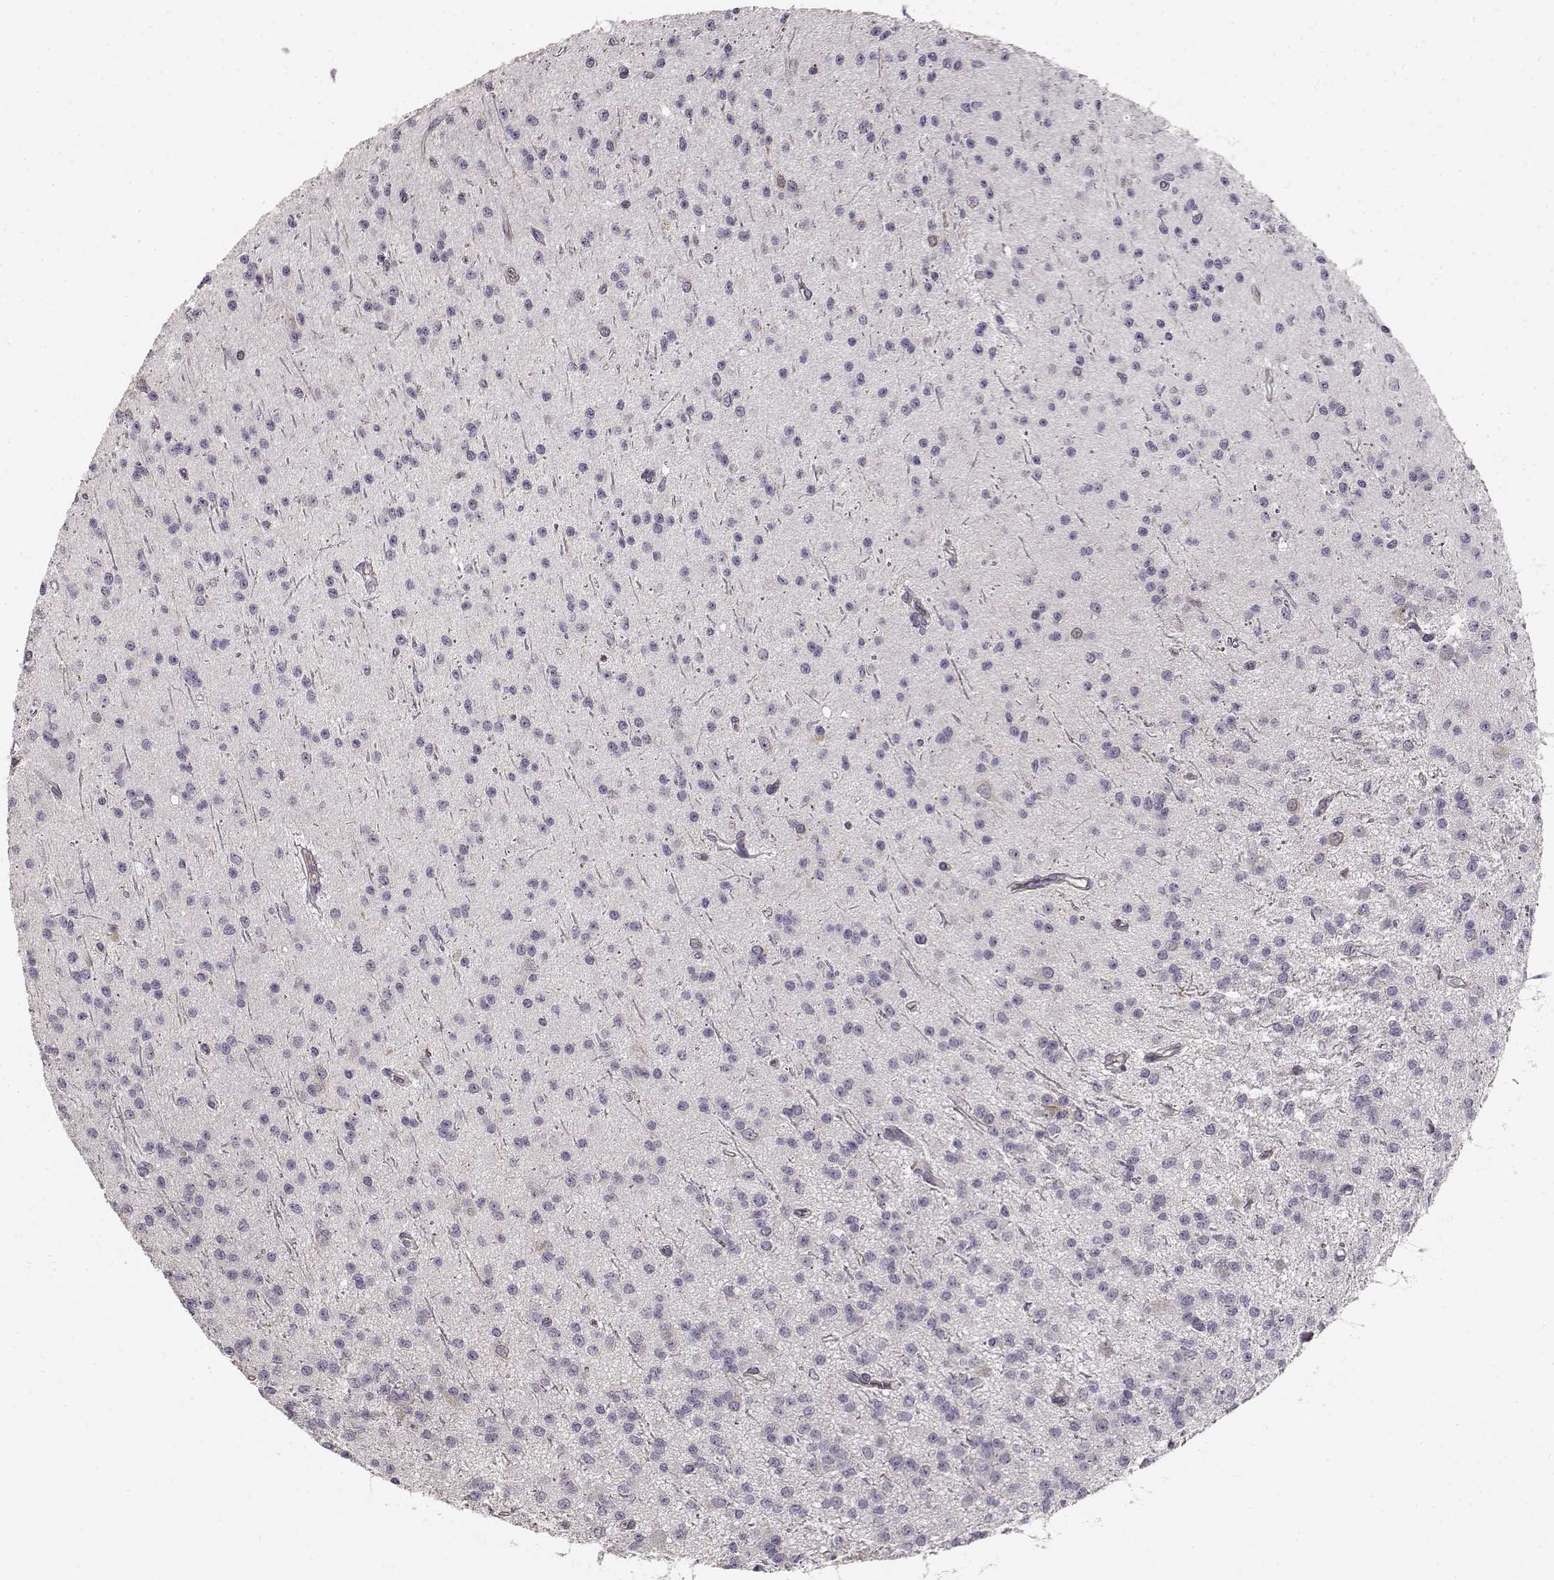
{"staining": {"intensity": "negative", "quantity": "none", "location": "none"}, "tissue": "glioma", "cell_type": "Tumor cells", "image_type": "cancer", "snomed": [{"axis": "morphology", "description": "Glioma, malignant, Low grade"}, {"axis": "topography", "description": "Brain"}], "caption": "Tumor cells show no significant protein positivity in glioma.", "gene": "RGS9BP", "patient": {"sex": "male", "age": 27}}